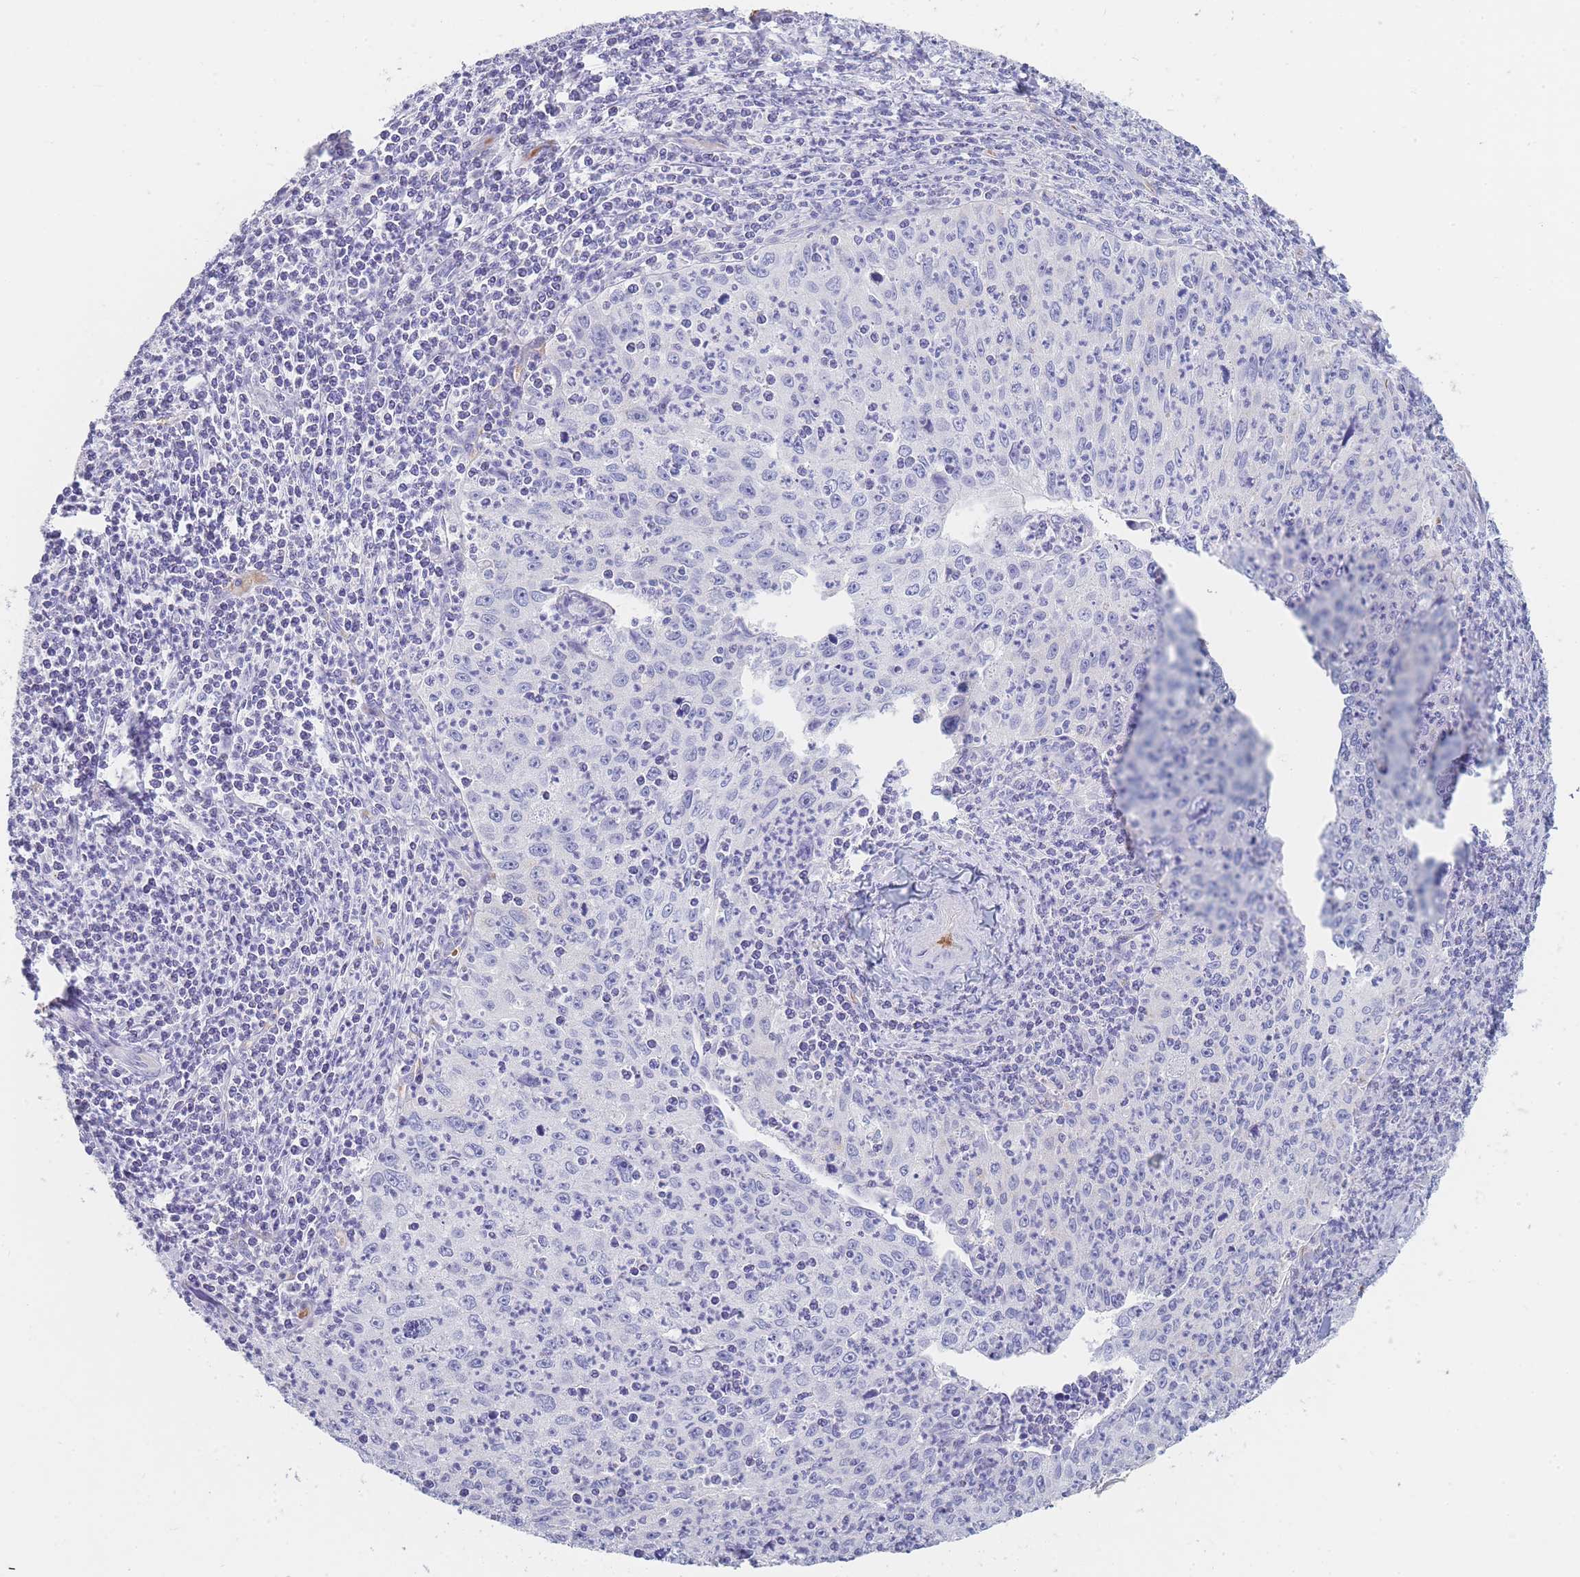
{"staining": {"intensity": "negative", "quantity": "none", "location": "none"}, "tissue": "cervical cancer", "cell_type": "Tumor cells", "image_type": "cancer", "snomed": [{"axis": "morphology", "description": "Squamous cell carcinoma, NOS"}, {"axis": "topography", "description": "Cervix"}], "caption": "Immunohistochemistry (IHC) of human cervical cancer displays no staining in tumor cells. (Brightfield microscopy of DAB (3,3'-diaminobenzidine) IHC at high magnification).", "gene": "HBG2", "patient": {"sex": "female", "age": 30}}